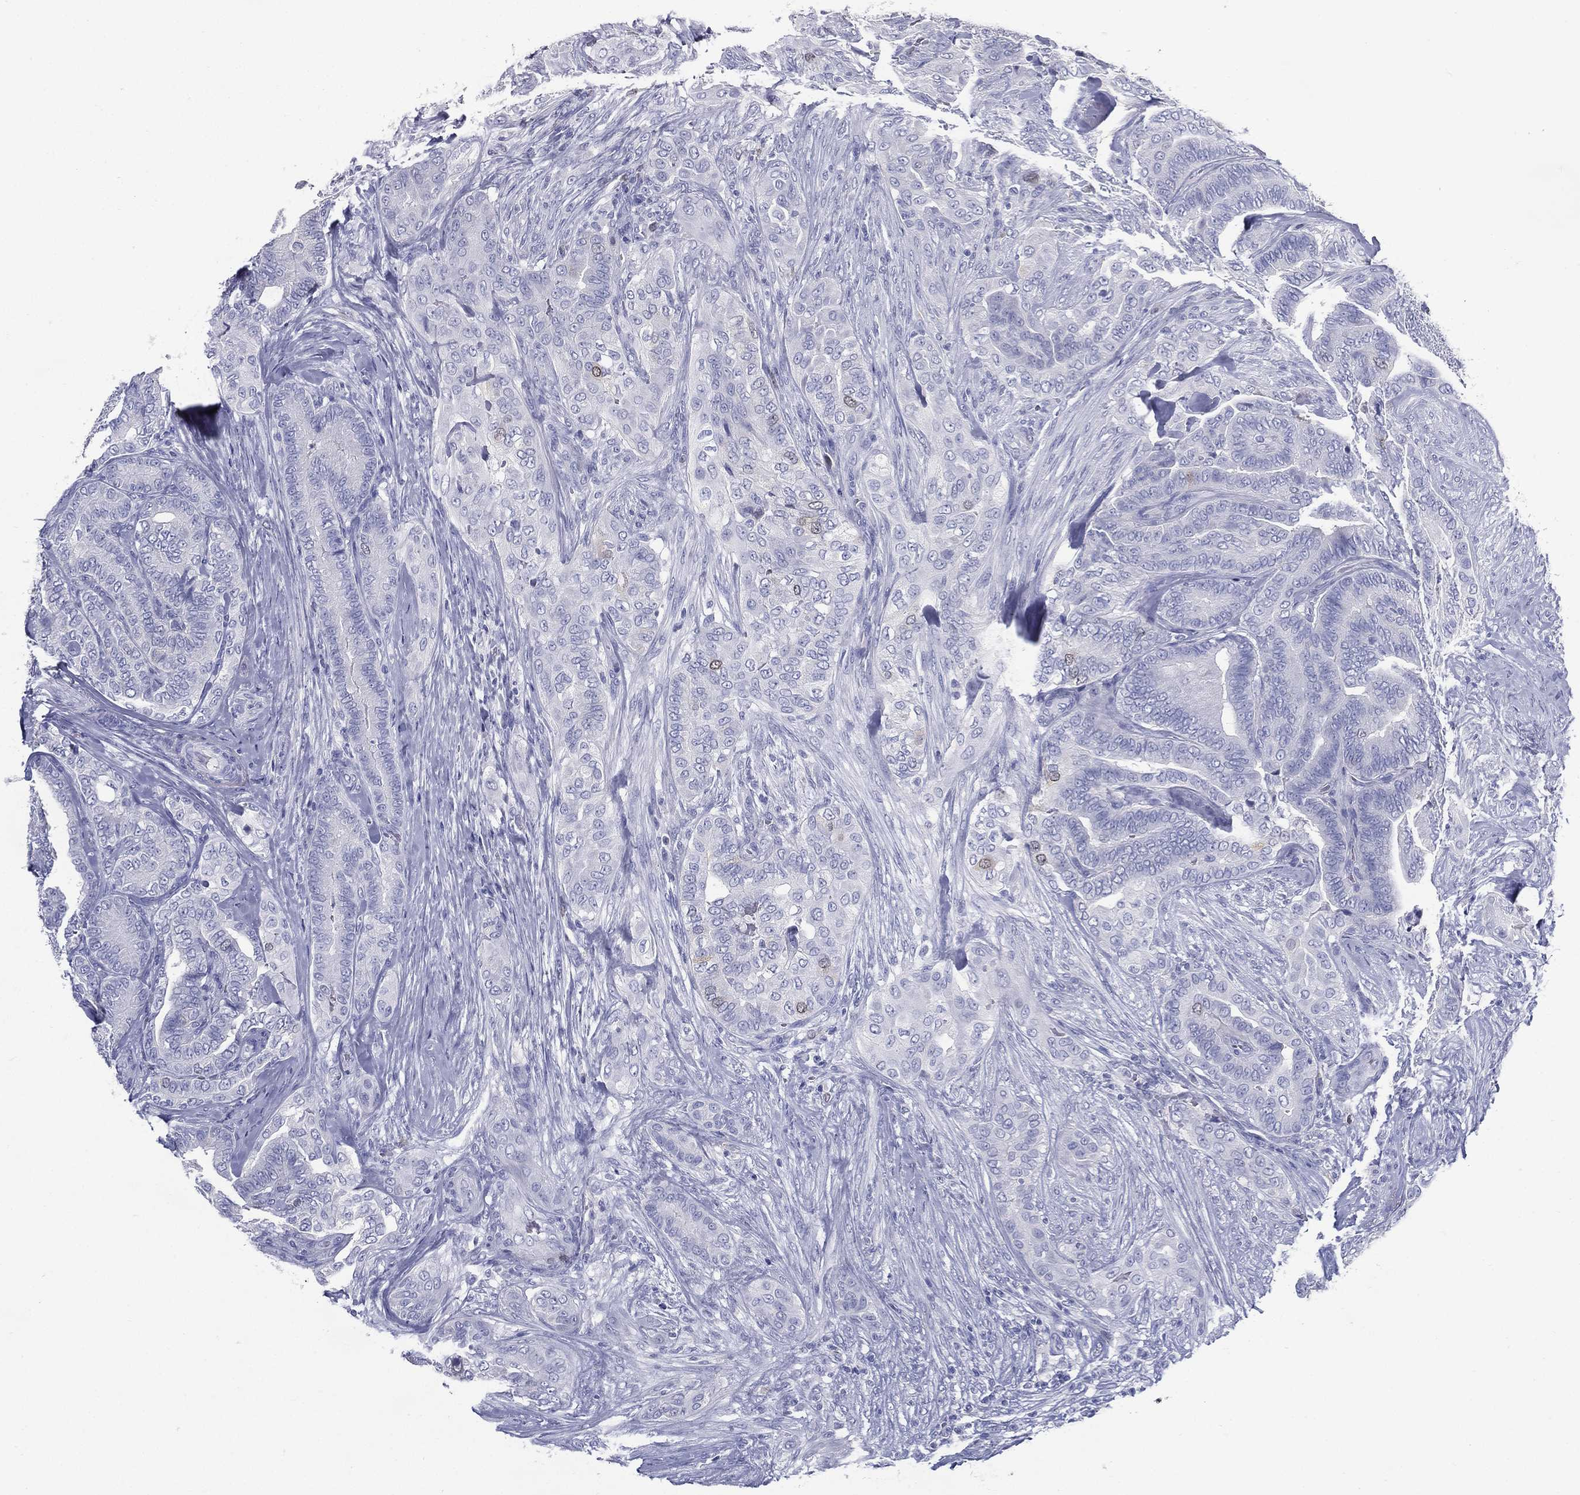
{"staining": {"intensity": "negative", "quantity": "none", "location": "none"}, "tissue": "thyroid cancer", "cell_type": "Tumor cells", "image_type": "cancer", "snomed": [{"axis": "morphology", "description": "Papillary adenocarcinoma, NOS"}, {"axis": "topography", "description": "Thyroid gland"}], "caption": "Photomicrograph shows no significant protein positivity in tumor cells of papillary adenocarcinoma (thyroid).", "gene": "KIF2C", "patient": {"sex": "male", "age": 61}}